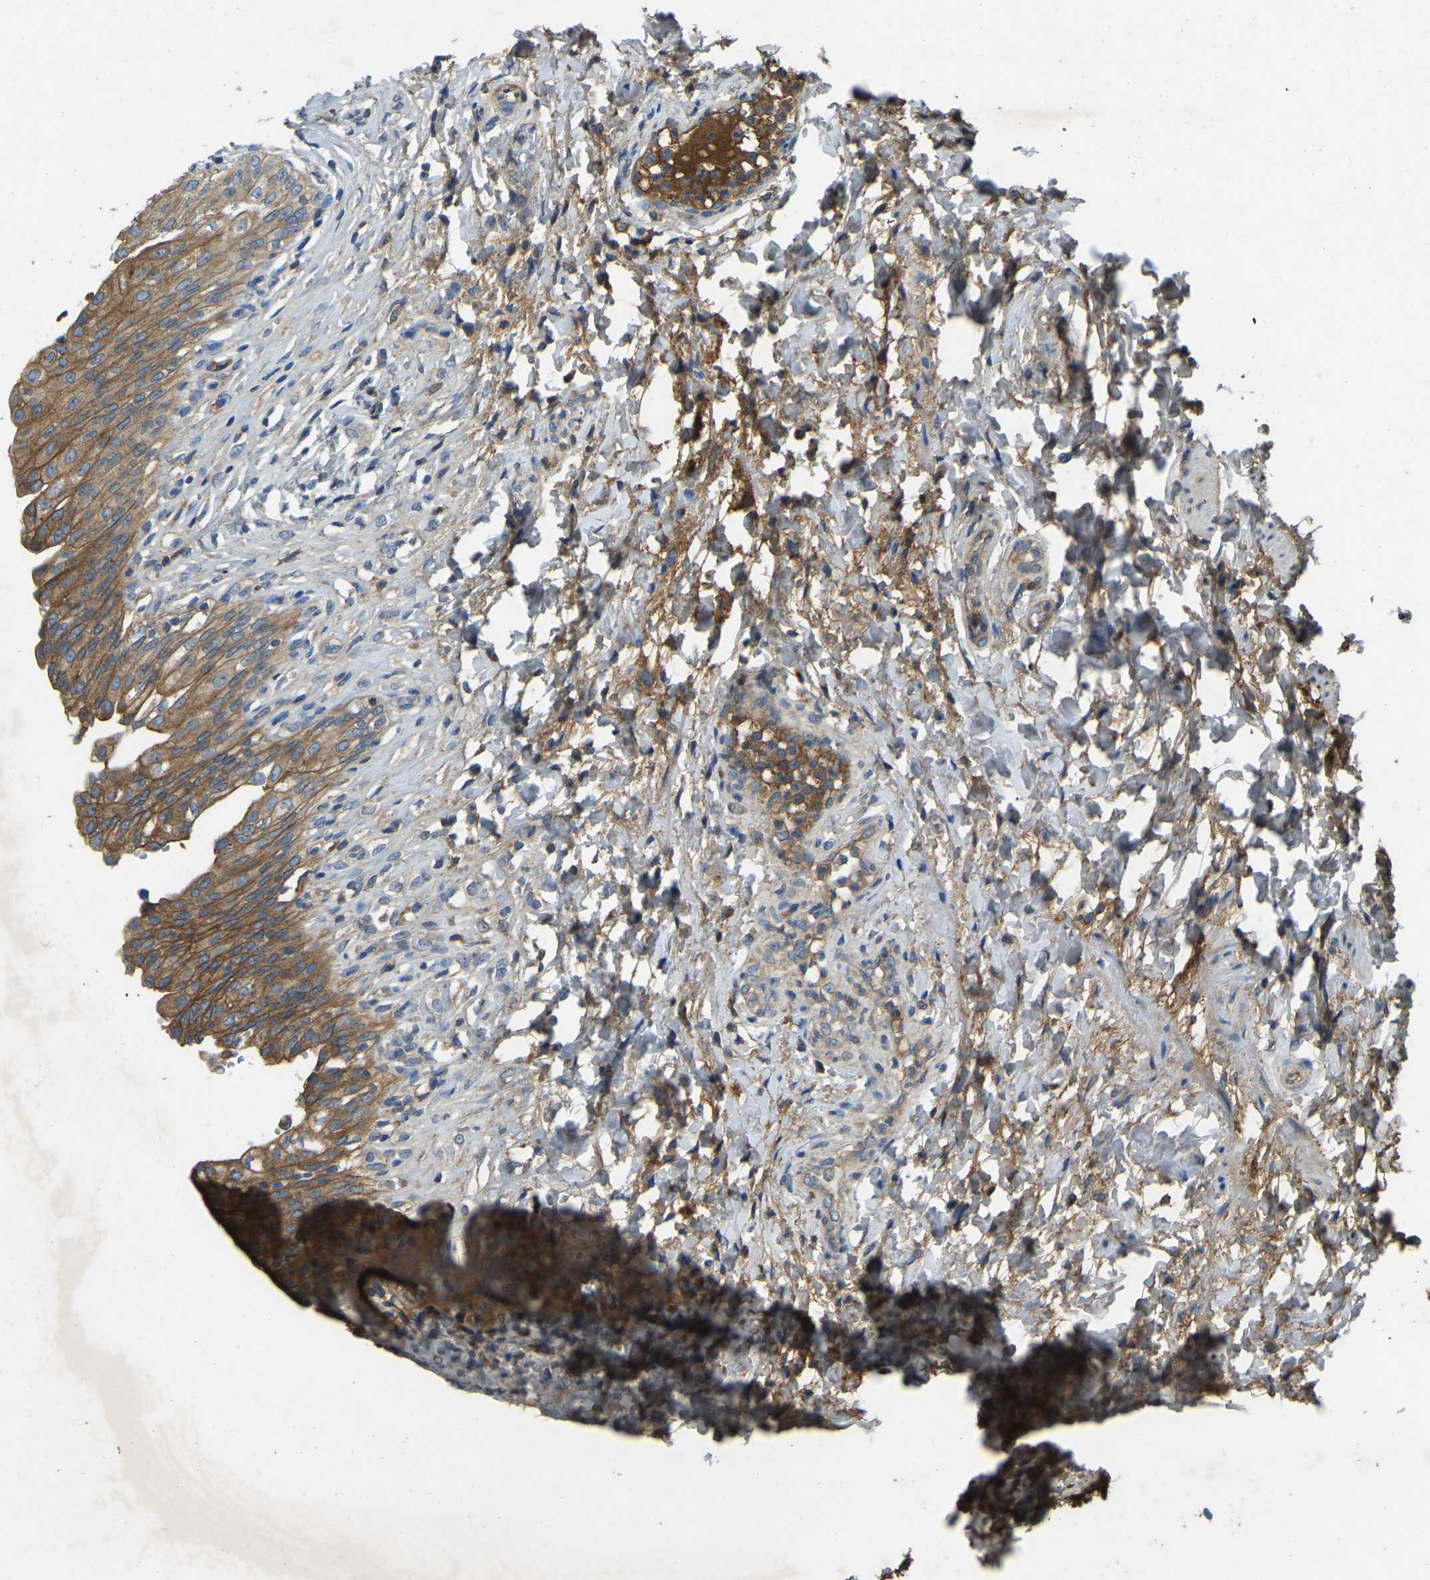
{"staining": {"intensity": "moderate", "quantity": ">75%", "location": "cytoplasmic/membranous"}, "tissue": "urinary bladder", "cell_type": "Urothelial cells", "image_type": "normal", "snomed": [{"axis": "morphology", "description": "Urothelial carcinoma, High grade"}, {"axis": "topography", "description": "Urinary bladder"}], "caption": "A brown stain labels moderate cytoplasmic/membranous positivity of a protein in urothelial cells of benign urinary bladder.", "gene": "ATP8B1", "patient": {"sex": "male", "age": 46}}